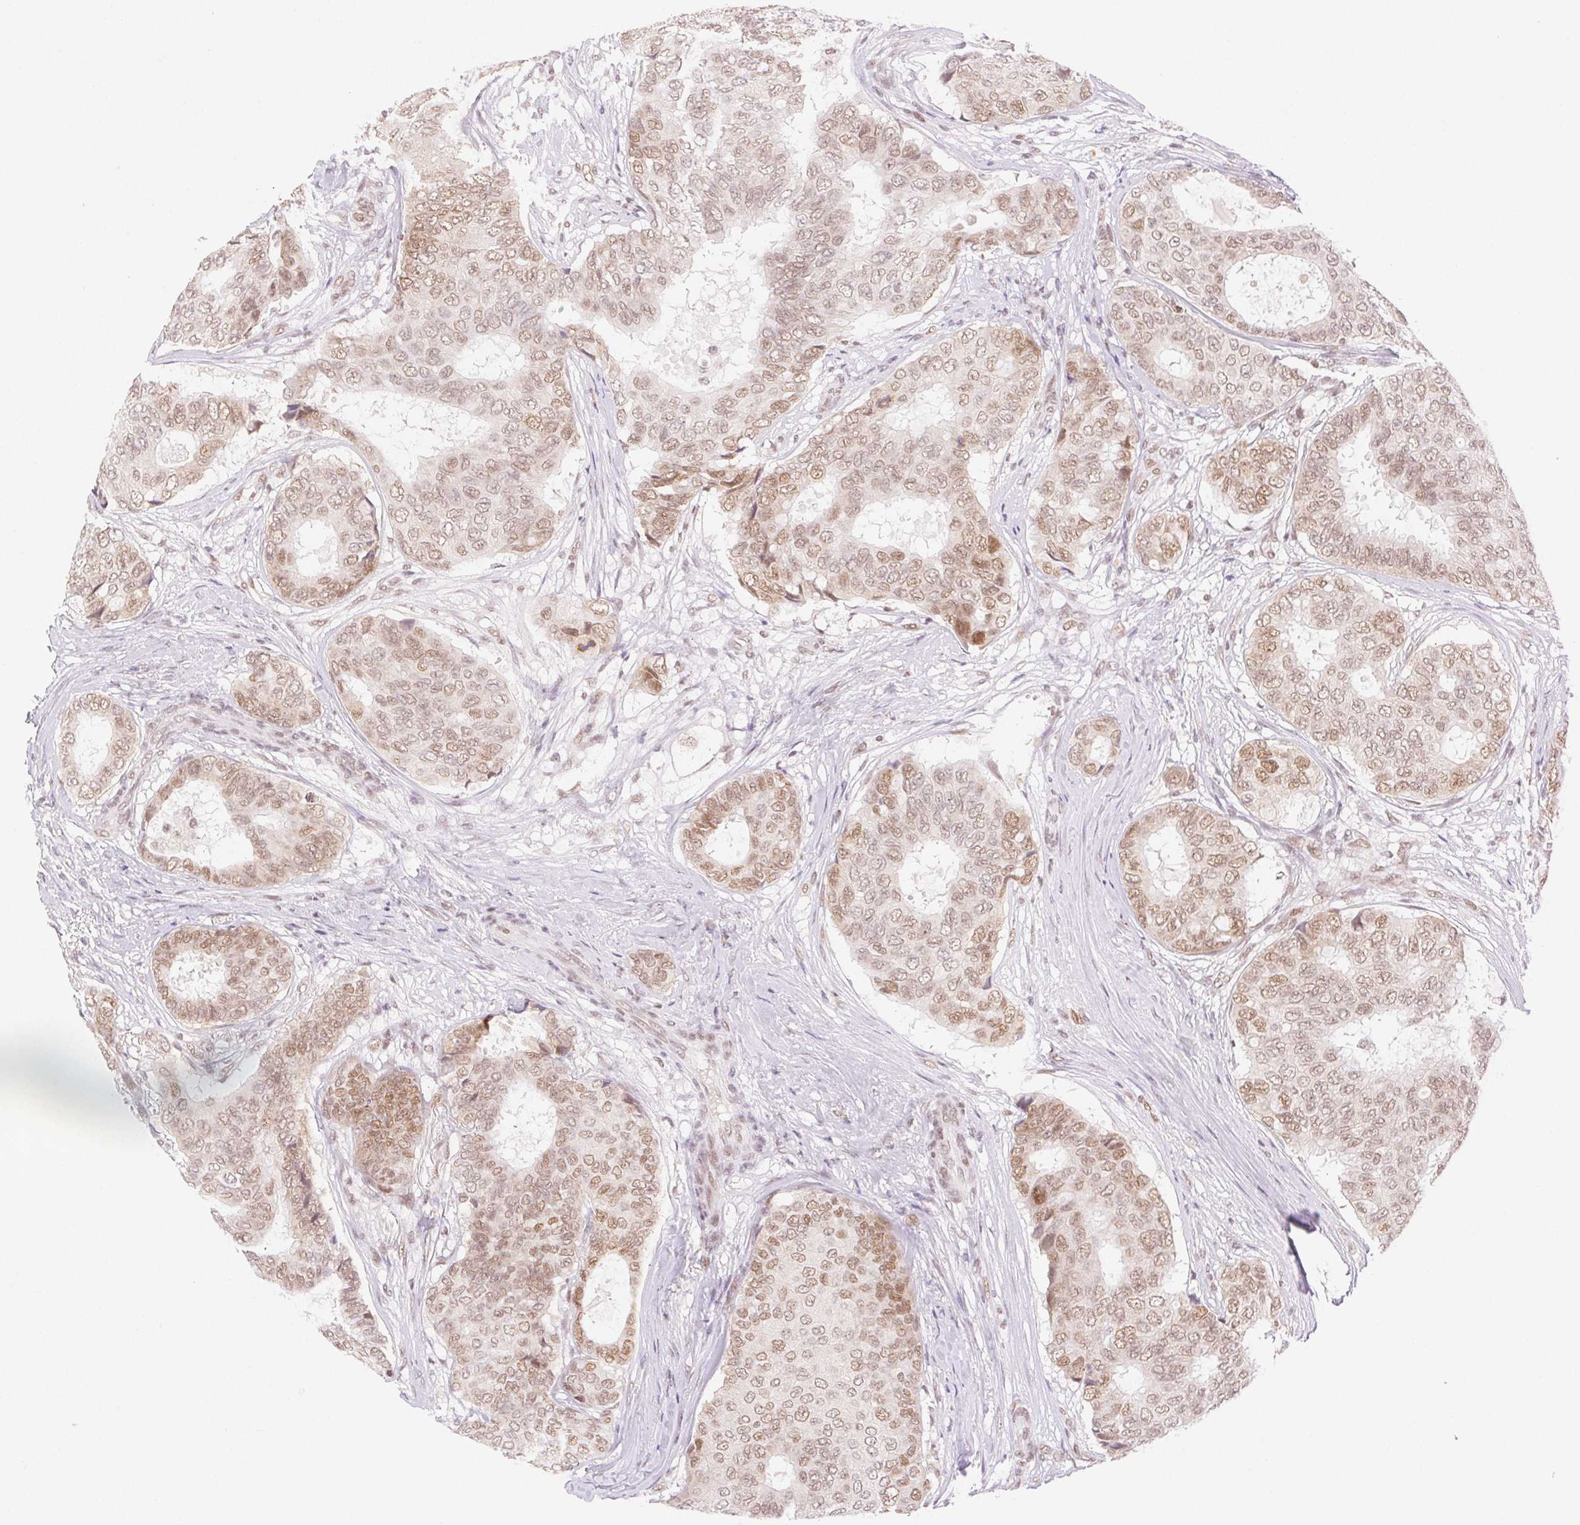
{"staining": {"intensity": "moderate", "quantity": ">75%", "location": "nuclear"}, "tissue": "breast cancer", "cell_type": "Tumor cells", "image_type": "cancer", "snomed": [{"axis": "morphology", "description": "Duct carcinoma"}, {"axis": "topography", "description": "Breast"}], "caption": "Immunohistochemistry (DAB) staining of intraductal carcinoma (breast) displays moderate nuclear protein staining in about >75% of tumor cells.", "gene": "H2AZ2", "patient": {"sex": "female", "age": 75}}